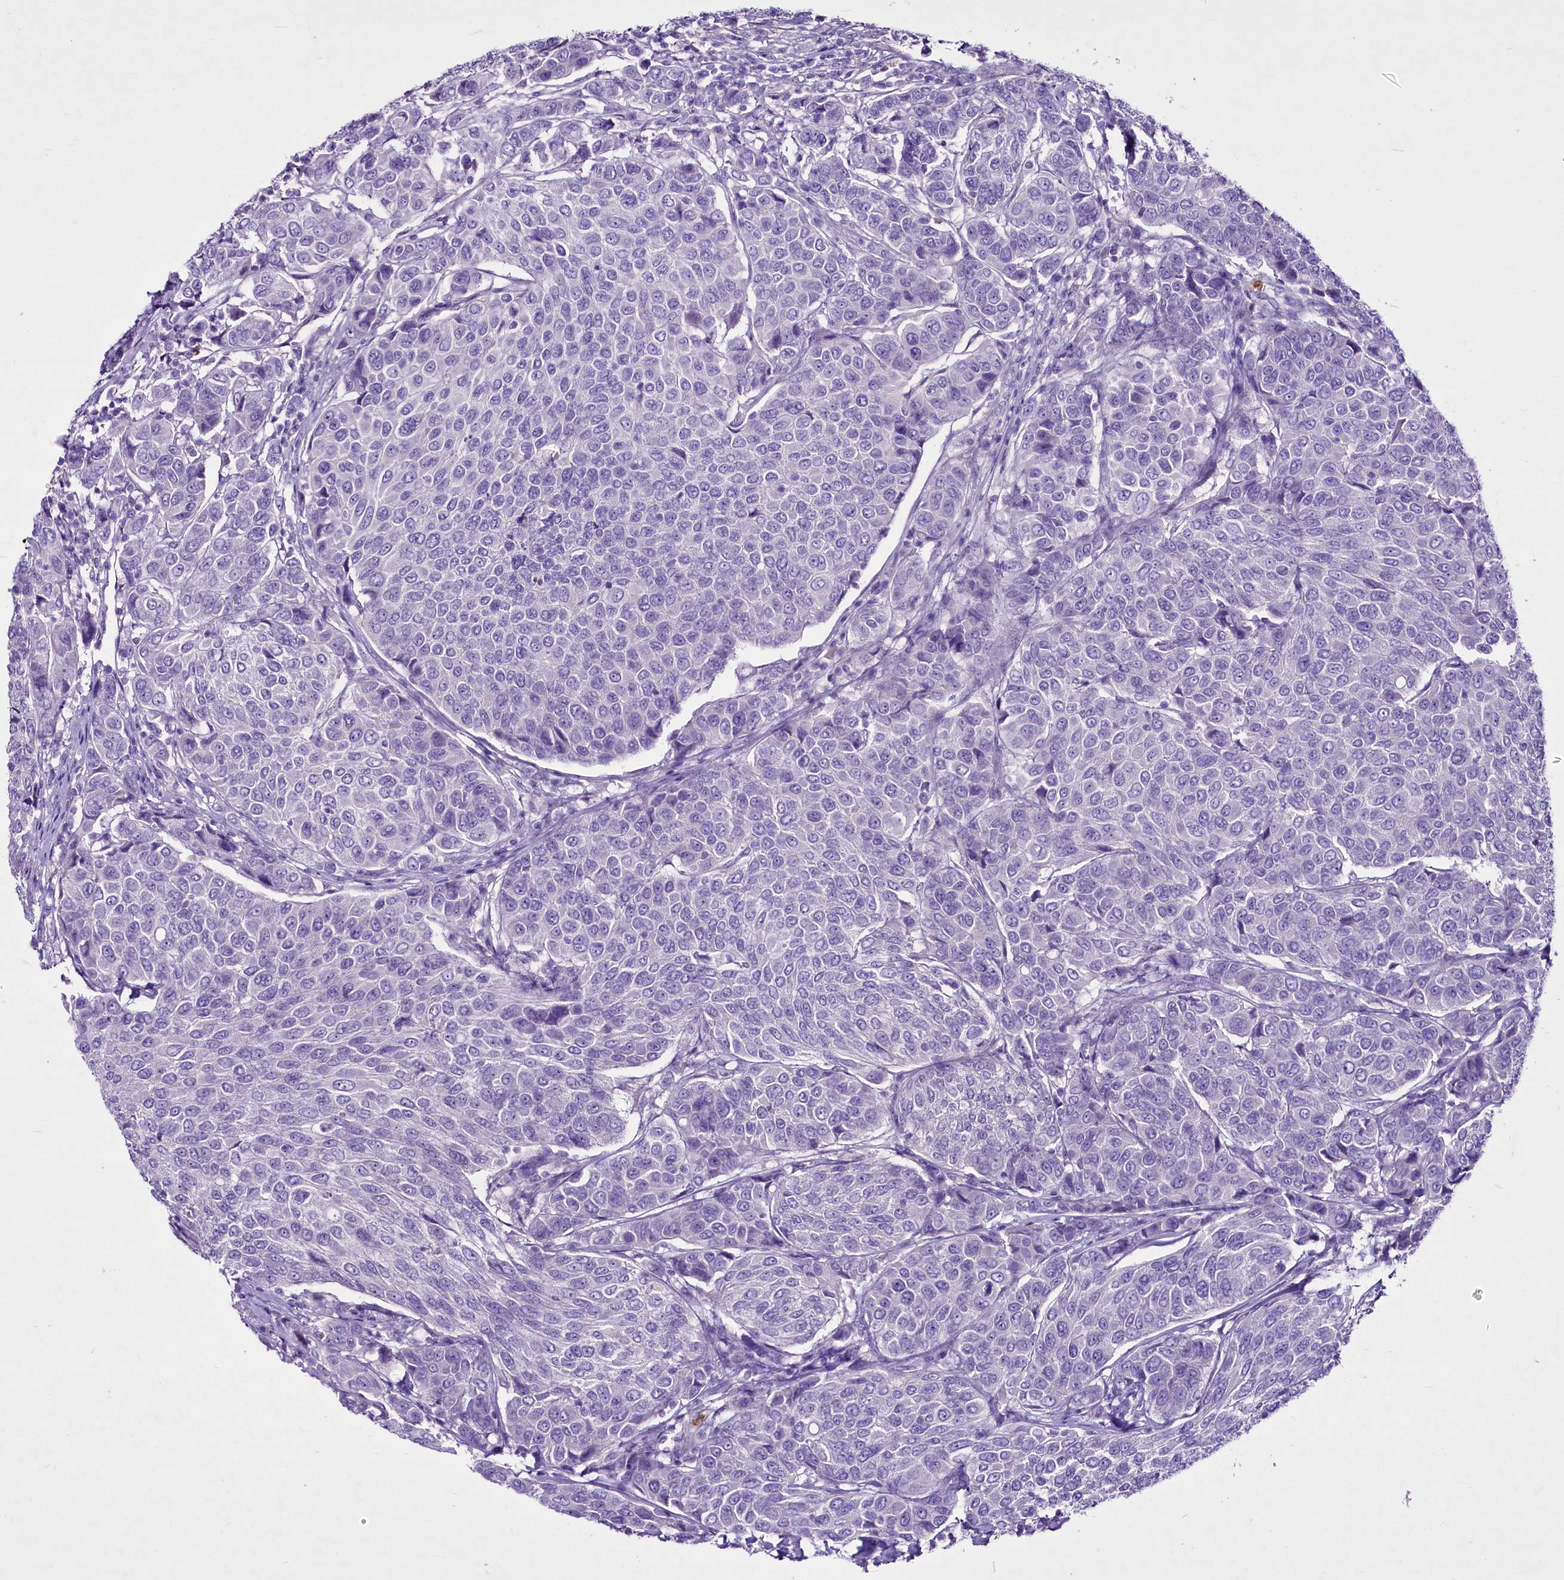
{"staining": {"intensity": "negative", "quantity": "none", "location": "none"}, "tissue": "breast cancer", "cell_type": "Tumor cells", "image_type": "cancer", "snomed": [{"axis": "morphology", "description": "Duct carcinoma"}, {"axis": "topography", "description": "Breast"}], "caption": "DAB immunohistochemical staining of human breast cancer displays no significant positivity in tumor cells.", "gene": "FAM209B", "patient": {"sex": "female", "age": 55}}